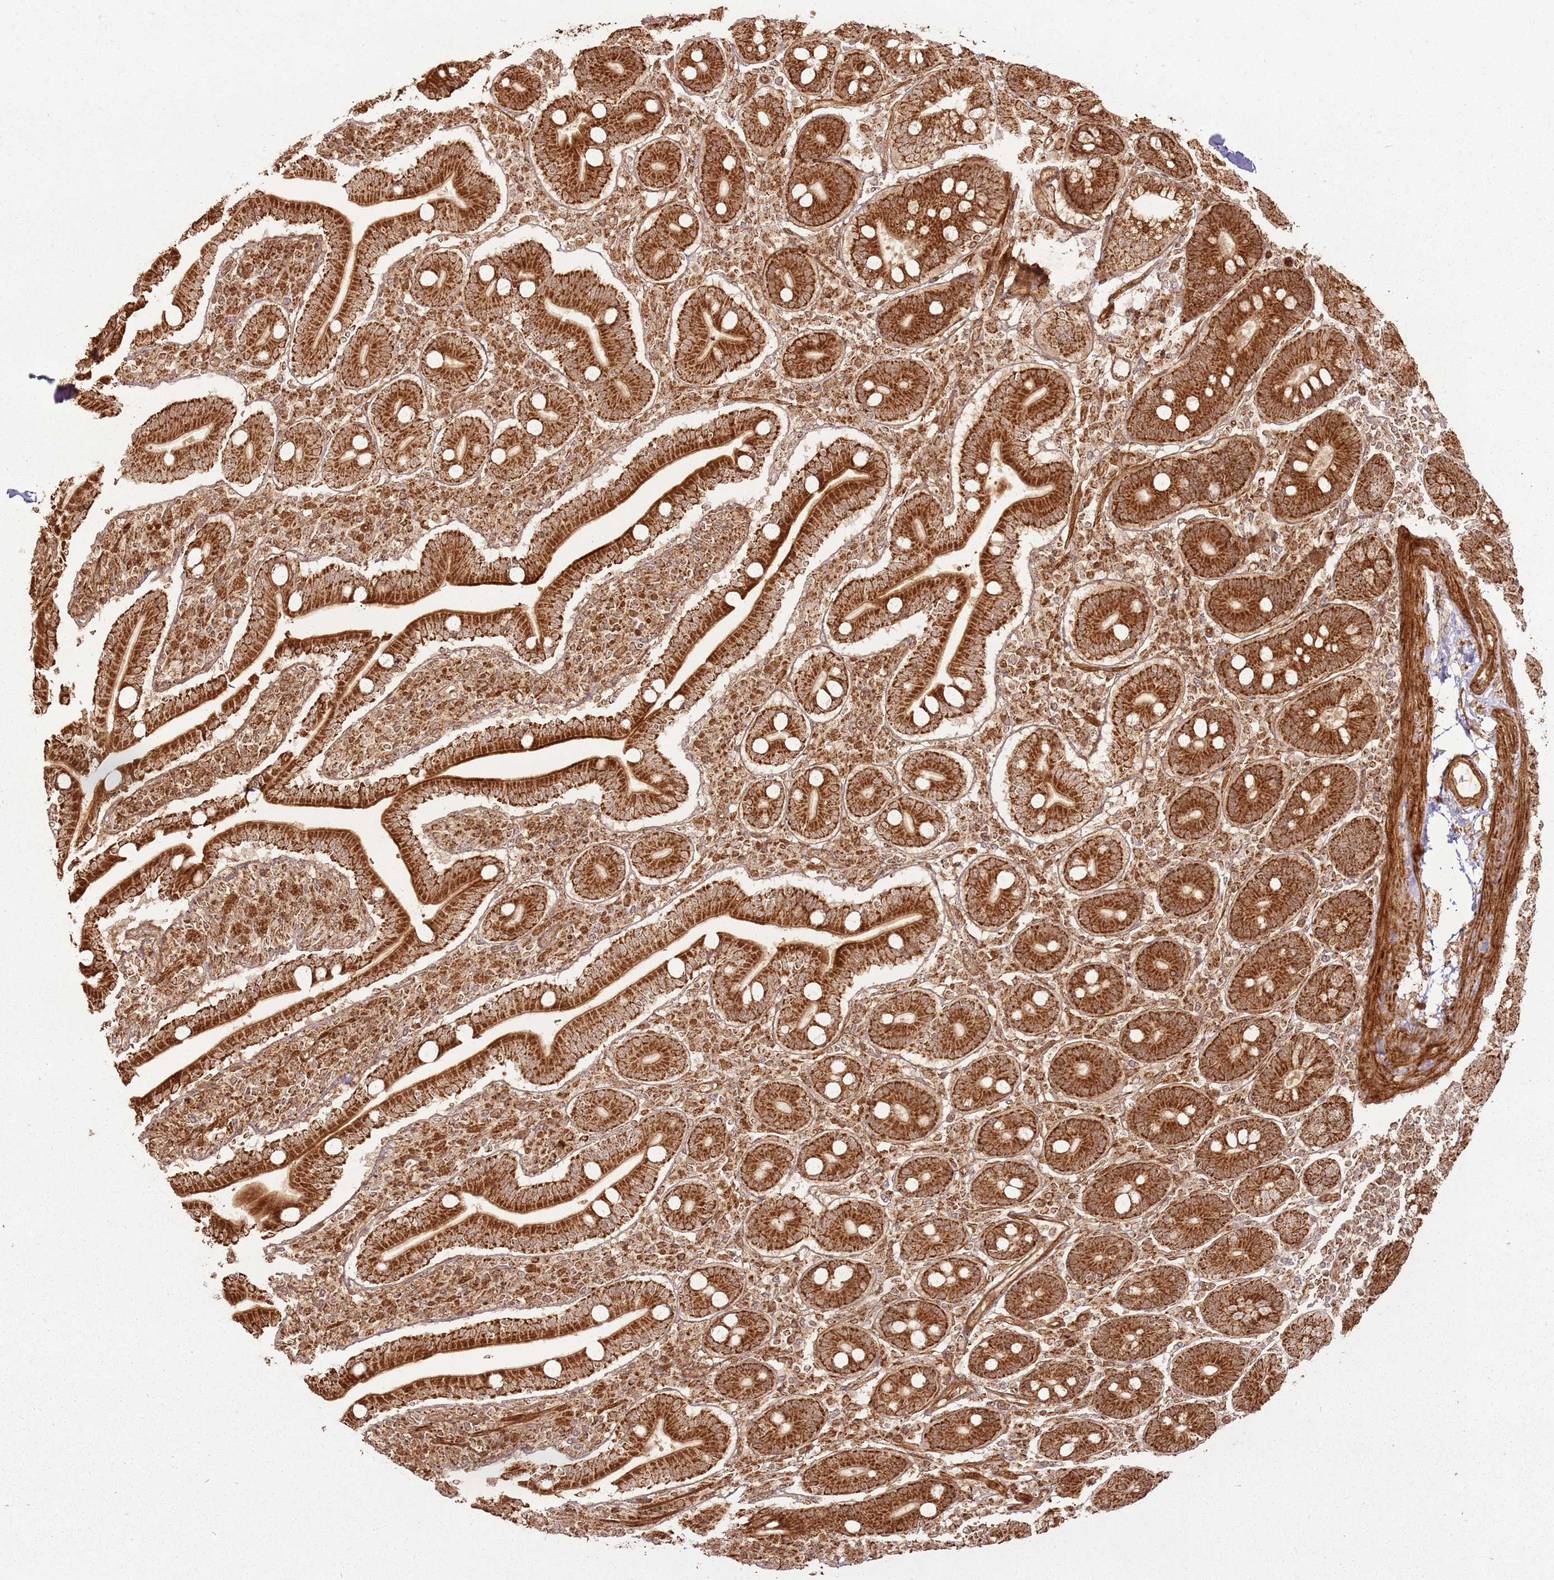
{"staining": {"intensity": "strong", "quantity": ">75%", "location": "cytoplasmic/membranous"}, "tissue": "duodenum", "cell_type": "Glandular cells", "image_type": "normal", "snomed": [{"axis": "morphology", "description": "Normal tissue, NOS"}, {"axis": "topography", "description": "Duodenum"}], "caption": "This micrograph displays IHC staining of normal duodenum, with high strong cytoplasmic/membranous expression in about >75% of glandular cells.", "gene": "MRPS6", "patient": {"sex": "male", "age": 35}}